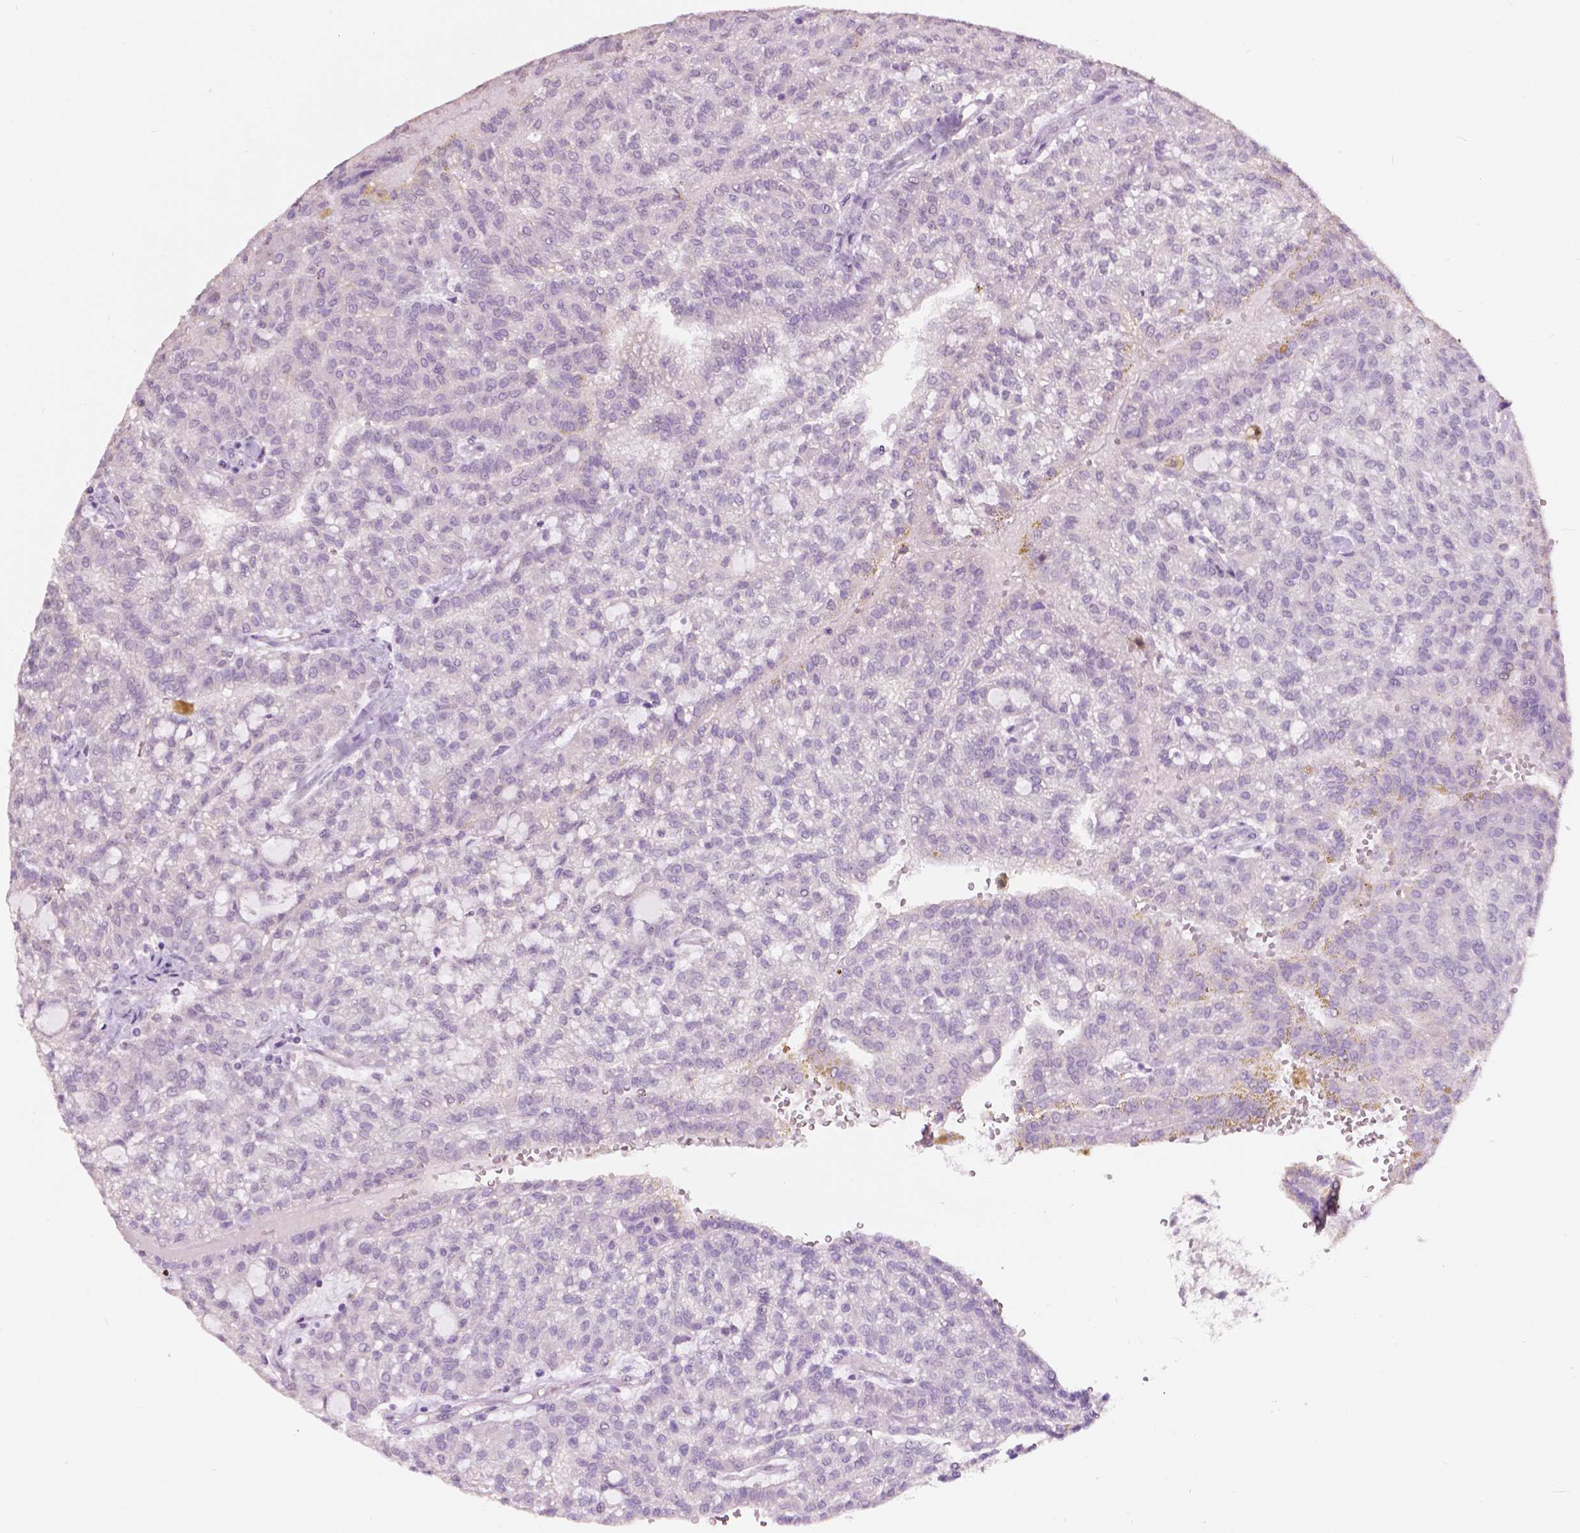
{"staining": {"intensity": "negative", "quantity": "none", "location": "none"}, "tissue": "renal cancer", "cell_type": "Tumor cells", "image_type": "cancer", "snomed": [{"axis": "morphology", "description": "Adenocarcinoma, NOS"}, {"axis": "topography", "description": "Kidney"}], "caption": "Immunohistochemical staining of human renal adenocarcinoma demonstrates no significant staining in tumor cells.", "gene": "TM6SF2", "patient": {"sex": "male", "age": 63}}